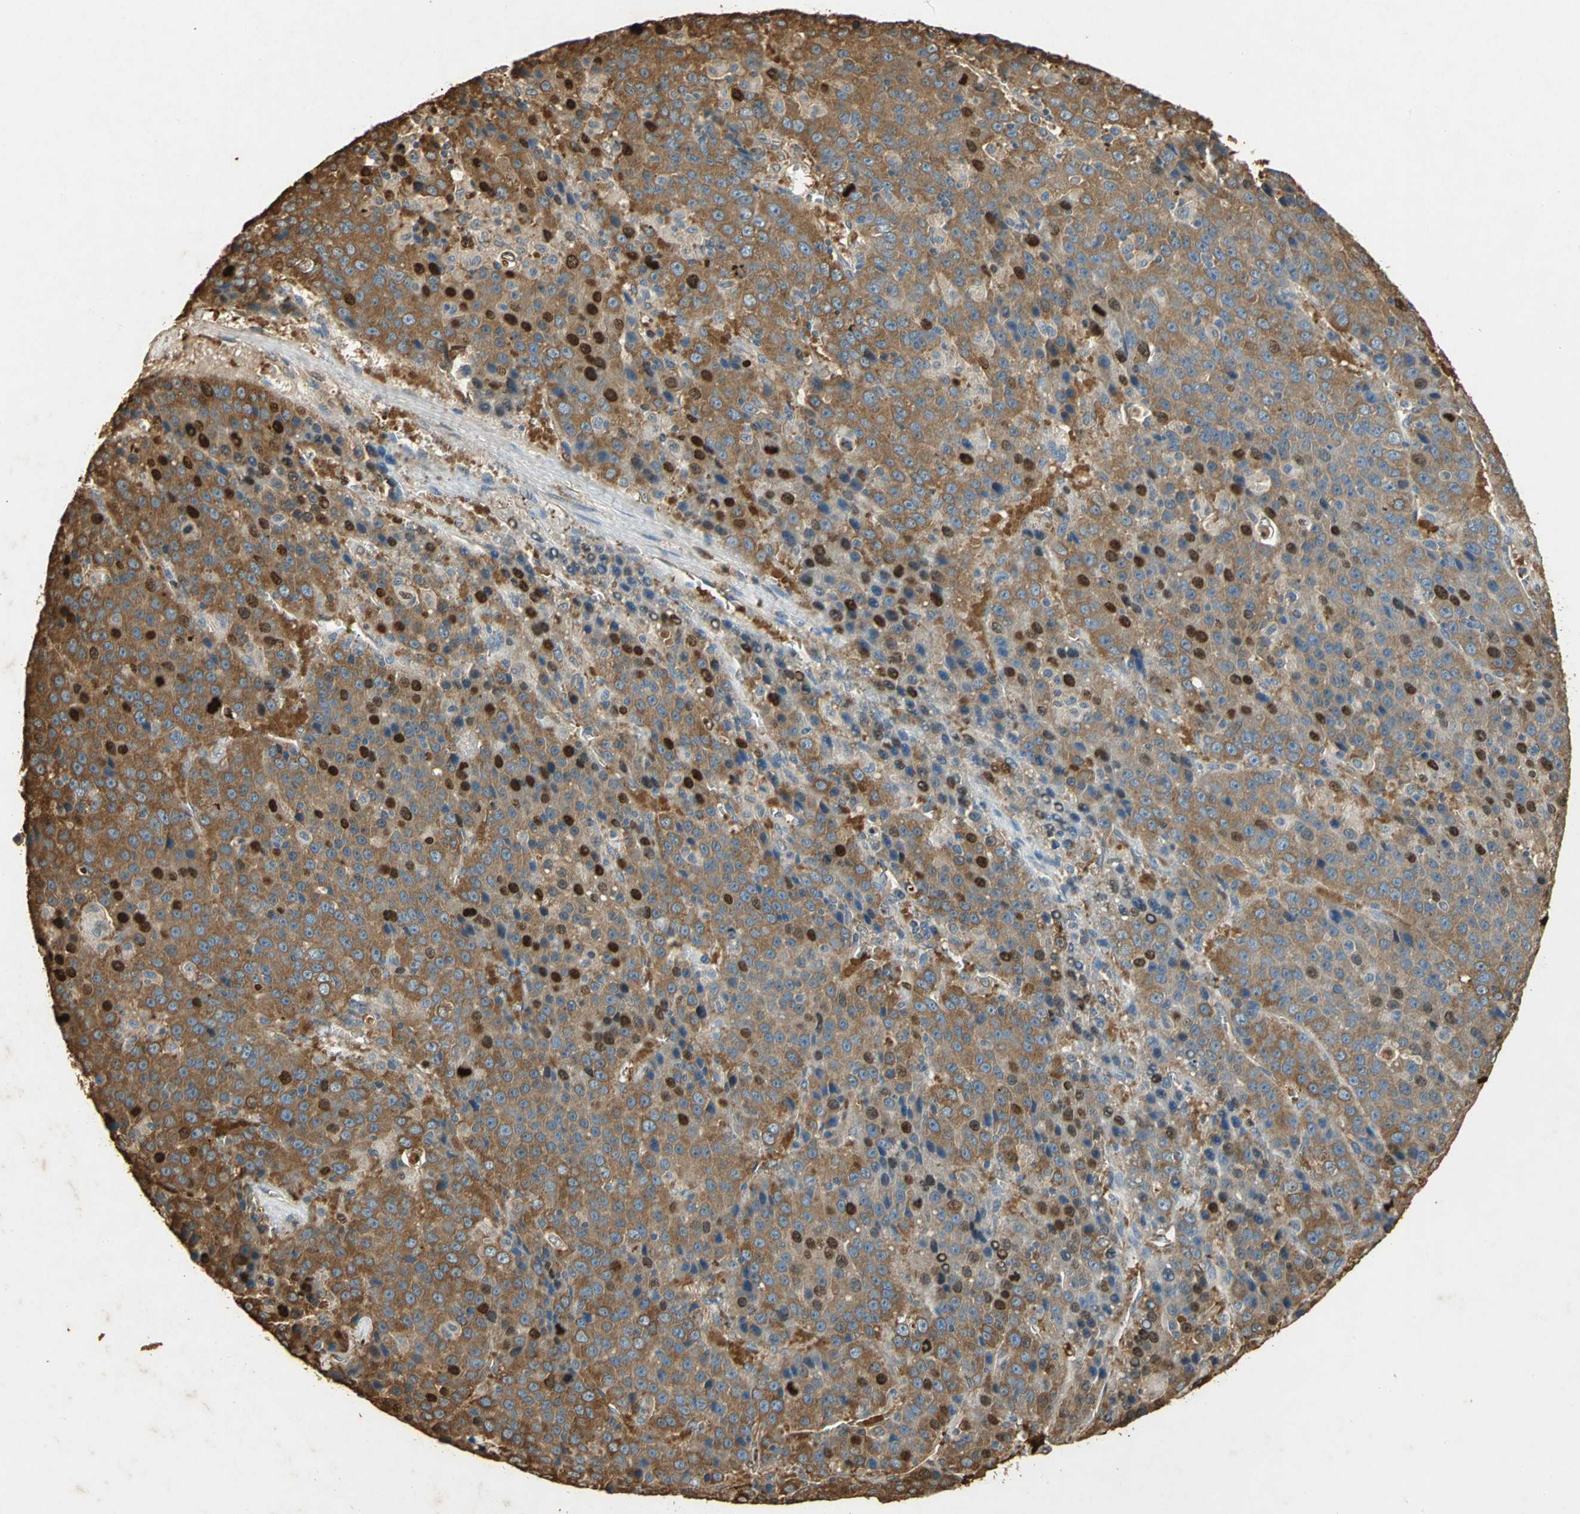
{"staining": {"intensity": "moderate", "quantity": ">75%", "location": "cytoplasmic/membranous"}, "tissue": "liver cancer", "cell_type": "Tumor cells", "image_type": "cancer", "snomed": [{"axis": "morphology", "description": "Carcinoma, Hepatocellular, NOS"}, {"axis": "topography", "description": "Liver"}], "caption": "Immunohistochemistry of liver hepatocellular carcinoma displays medium levels of moderate cytoplasmic/membranous expression in approximately >75% of tumor cells. The protein is stained brown, and the nuclei are stained in blue (DAB IHC with brightfield microscopy, high magnification).", "gene": "GAPDH", "patient": {"sex": "female", "age": 53}}